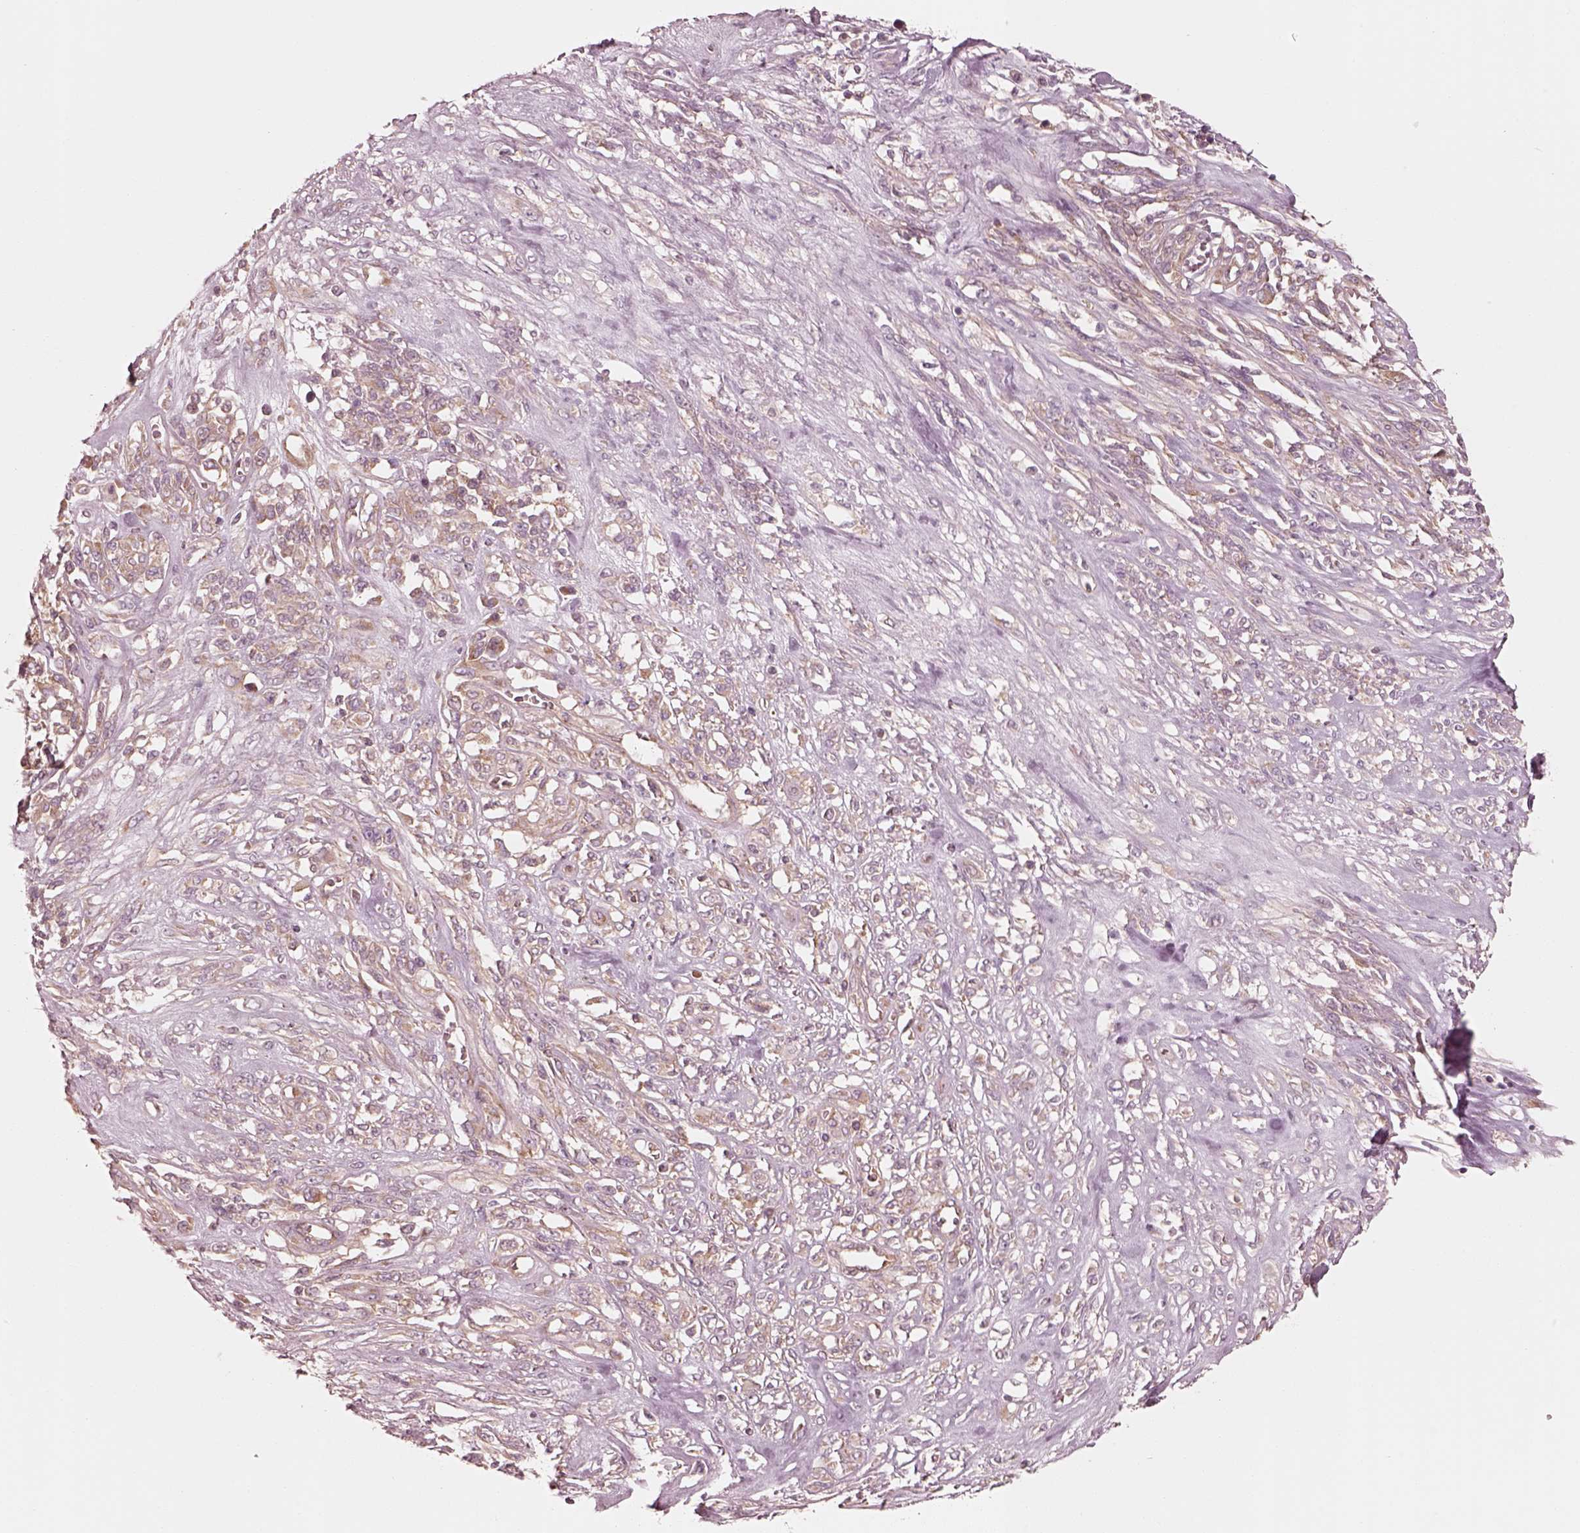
{"staining": {"intensity": "moderate", "quantity": ">75%", "location": "cytoplasmic/membranous"}, "tissue": "melanoma", "cell_type": "Tumor cells", "image_type": "cancer", "snomed": [{"axis": "morphology", "description": "Malignant melanoma, NOS"}, {"axis": "topography", "description": "Skin"}], "caption": "Moderate cytoplasmic/membranous positivity for a protein is identified in about >75% of tumor cells of malignant melanoma using immunohistochemistry.", "gene": "CNOT2", "patient": {"sex": "female", "age": 91}}